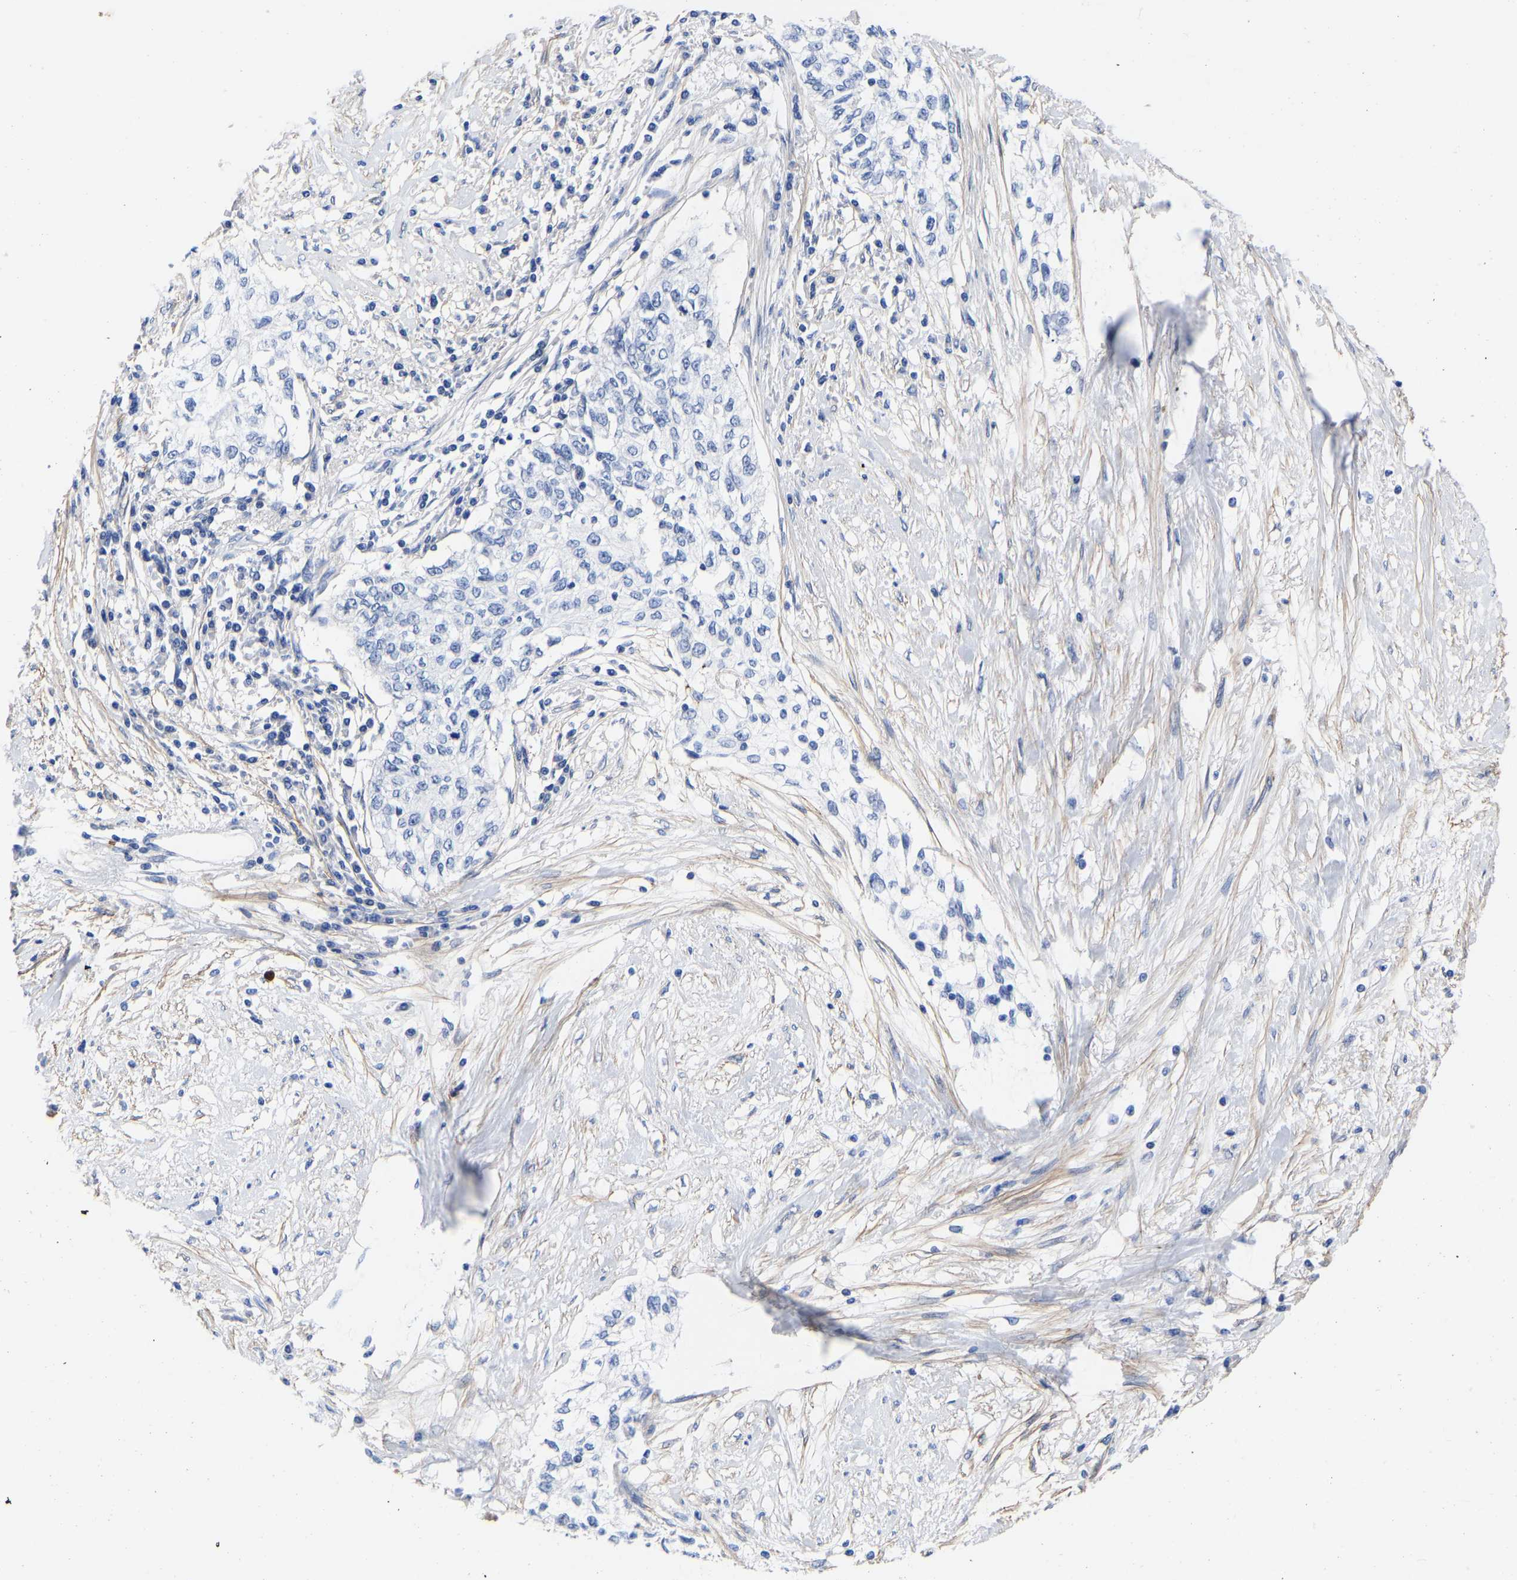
{"staining": {"intensity": "negative", "quantity": "none", "location": "none"}, "tissue": "cervical cancer", "cell_type": "Tumor cells", "image_type": "cancer", "snomed": [{"axis": "morphology", "description": "Squamous cell carcinoma, NOS"}, {"axis": "topography", "description": "Cervix"}], "caption": "The image demonstrates no significant staining in tumor cells of squamous cell carcinoma (cervical). (Stains: DAB IHC with hematoxylin counter stain, Microscopy: brightfield microscopy at high magnification).", "gene": "GPA33", "patient": {"sex": "female", "age": 57}}